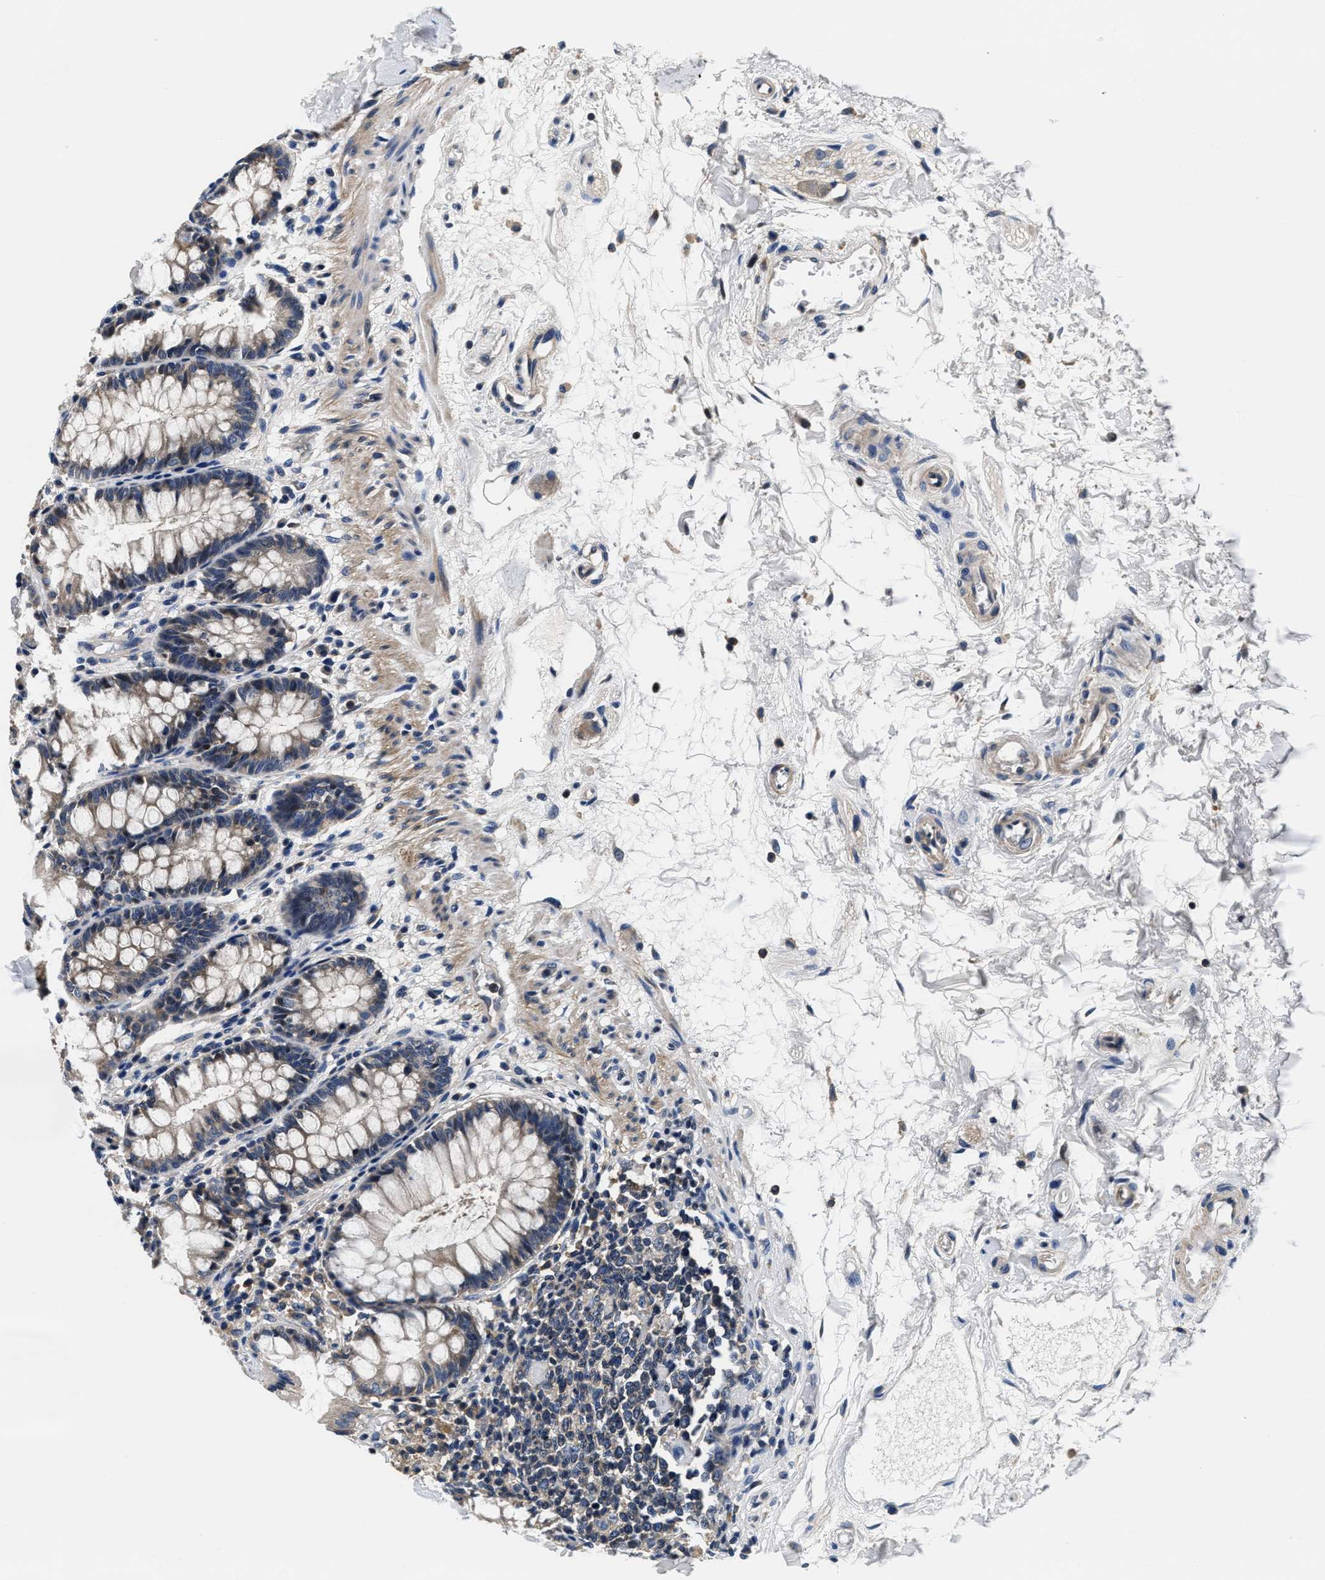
{"staining": {"intensity": "weak", "quantity": ">75%", "location": "cytoplasmic/membranous"}, "tissue": "rectum", "cell_type": "Glandular cells", "image_type": "normal", "snomed": [{"axis": "morphology", "description": "Normal tissue, NOS"}, {"axis": "topography", "description": "Rectum"}], "caption": "The micrograph exhibits a brown stain indicating the presence of a protein in the cytoplasmic/membranous of glandular cells in rectum. (DAB = brown stain, brightfield microscopy at high magnification).", "gene": "ANKIB1", "patient": {"sex": "male", "age": 64}}